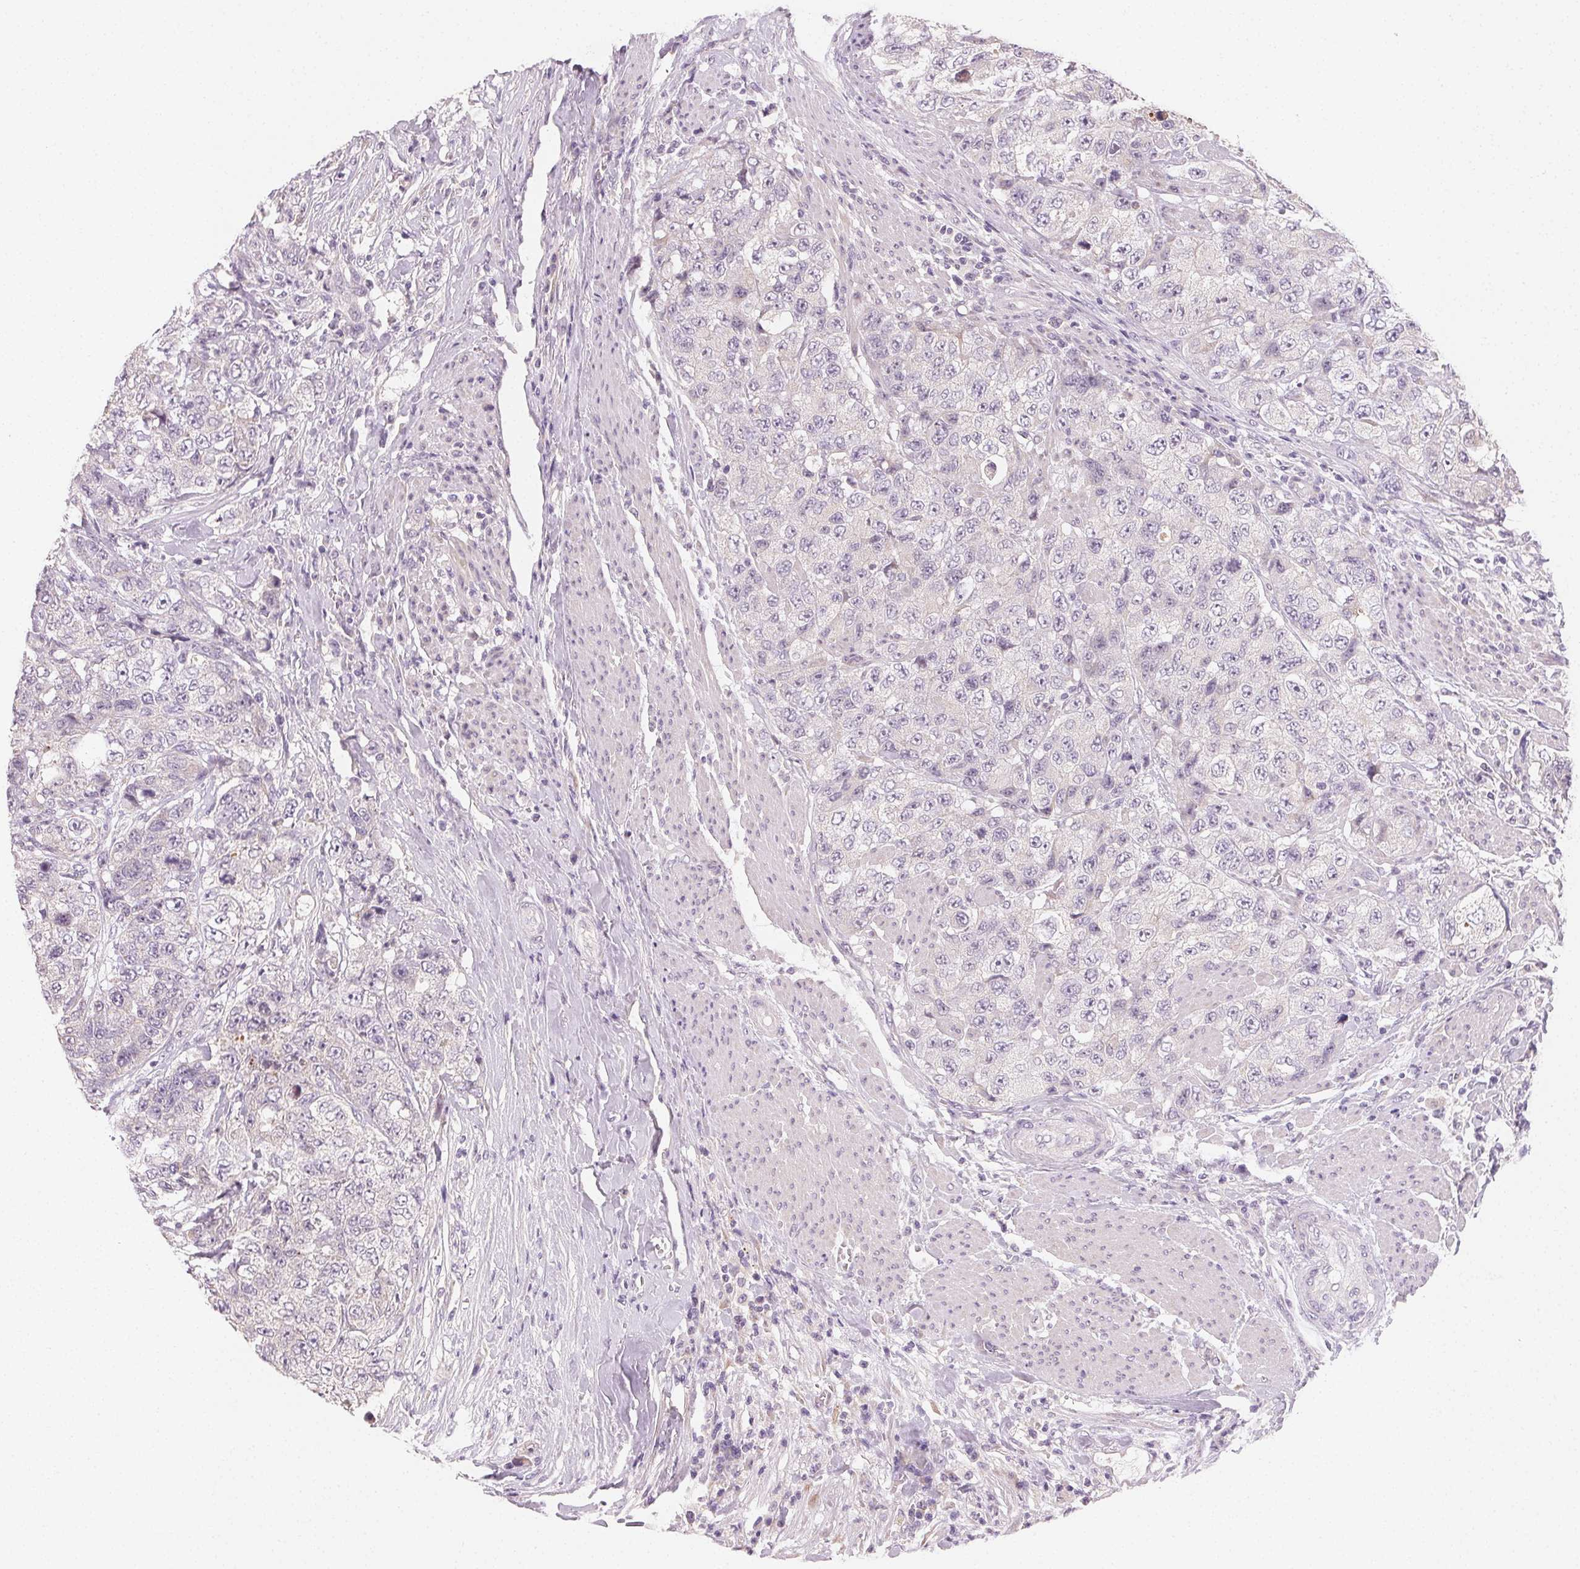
{"staining": {"intensity": "negative", "quantity": "none", "location": "none"}, "tissue": "urothelial cancer", "cell_type": "Tumor cells", "image_type": "cancer", "snomed": [{"axis": "morphology", "description": "Urothelial carcinoma, High grade"}, {"axis": "topography", "description": "Urinary bladder"}], "caption": "High-grade urothelial carcinoma was stained to show a protein in brown. There is no significant staining in tumor cells.", "gene": "MYBL1", "patient": {"sex": "female", "age": 78}}